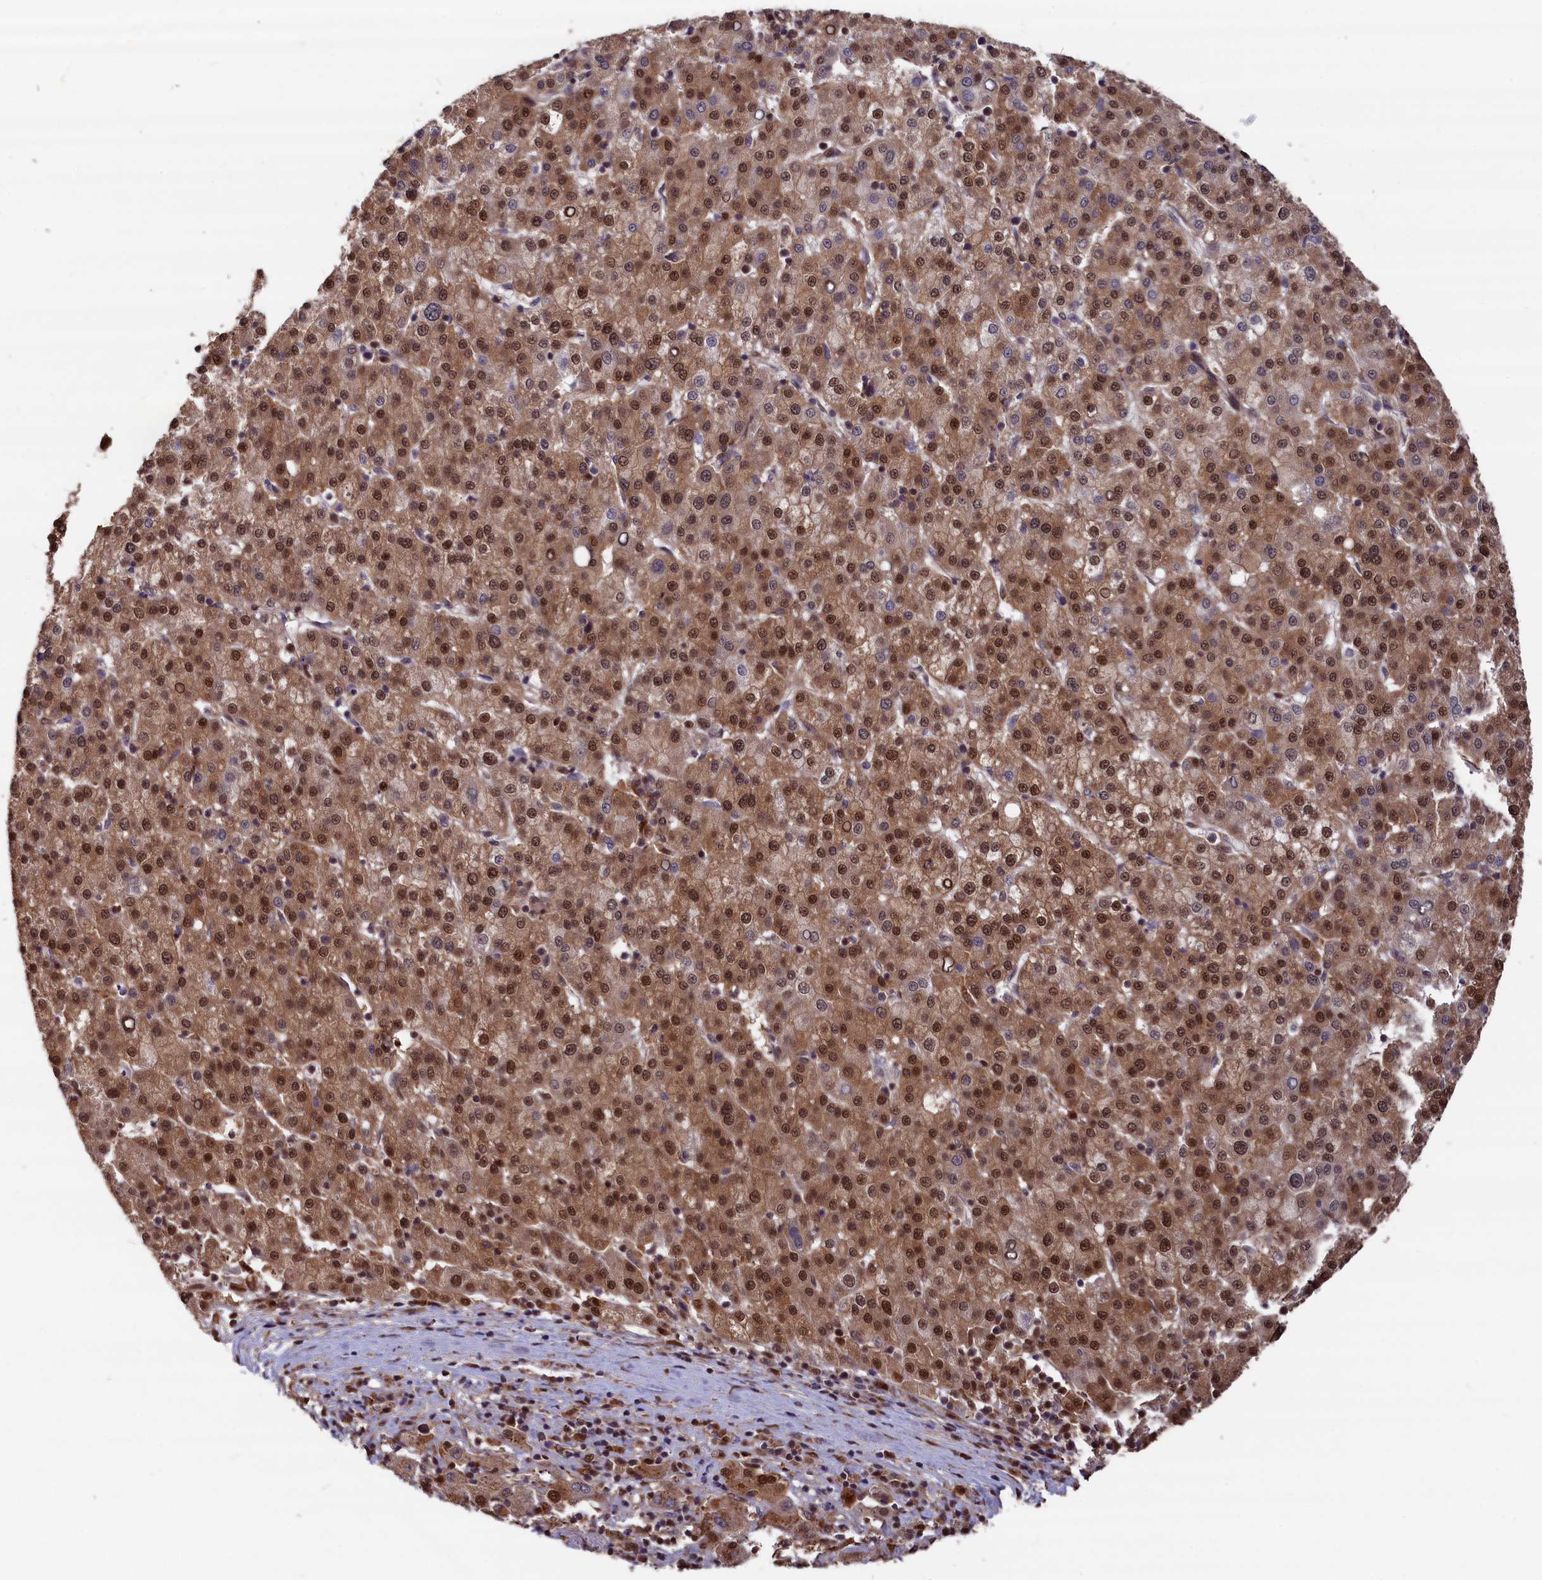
{"staining": {"intensity": "moderate", "quantity": ">75%", "location": "cytoplasmic/membranous,nuclear"}, "tissue": "liver cancer", "cell_type": "Tumor cells", "image_type": "cancer", "snomed": [{"axis": "morphology", "description": "Carcinoma, Hepatocellular, NOS"}, {"axis": "topography", "description": "Liver"}], "caption": "This is a histology image of immunohistochemistry (IHC) staining of hepatocellular carcinoma (liver), which shows moderate positivity in the cytoplasmic/membranous and nuclear of tumor cells.", "gene": "ADRM1", "patient": {"sex": "female", "age": 58}}